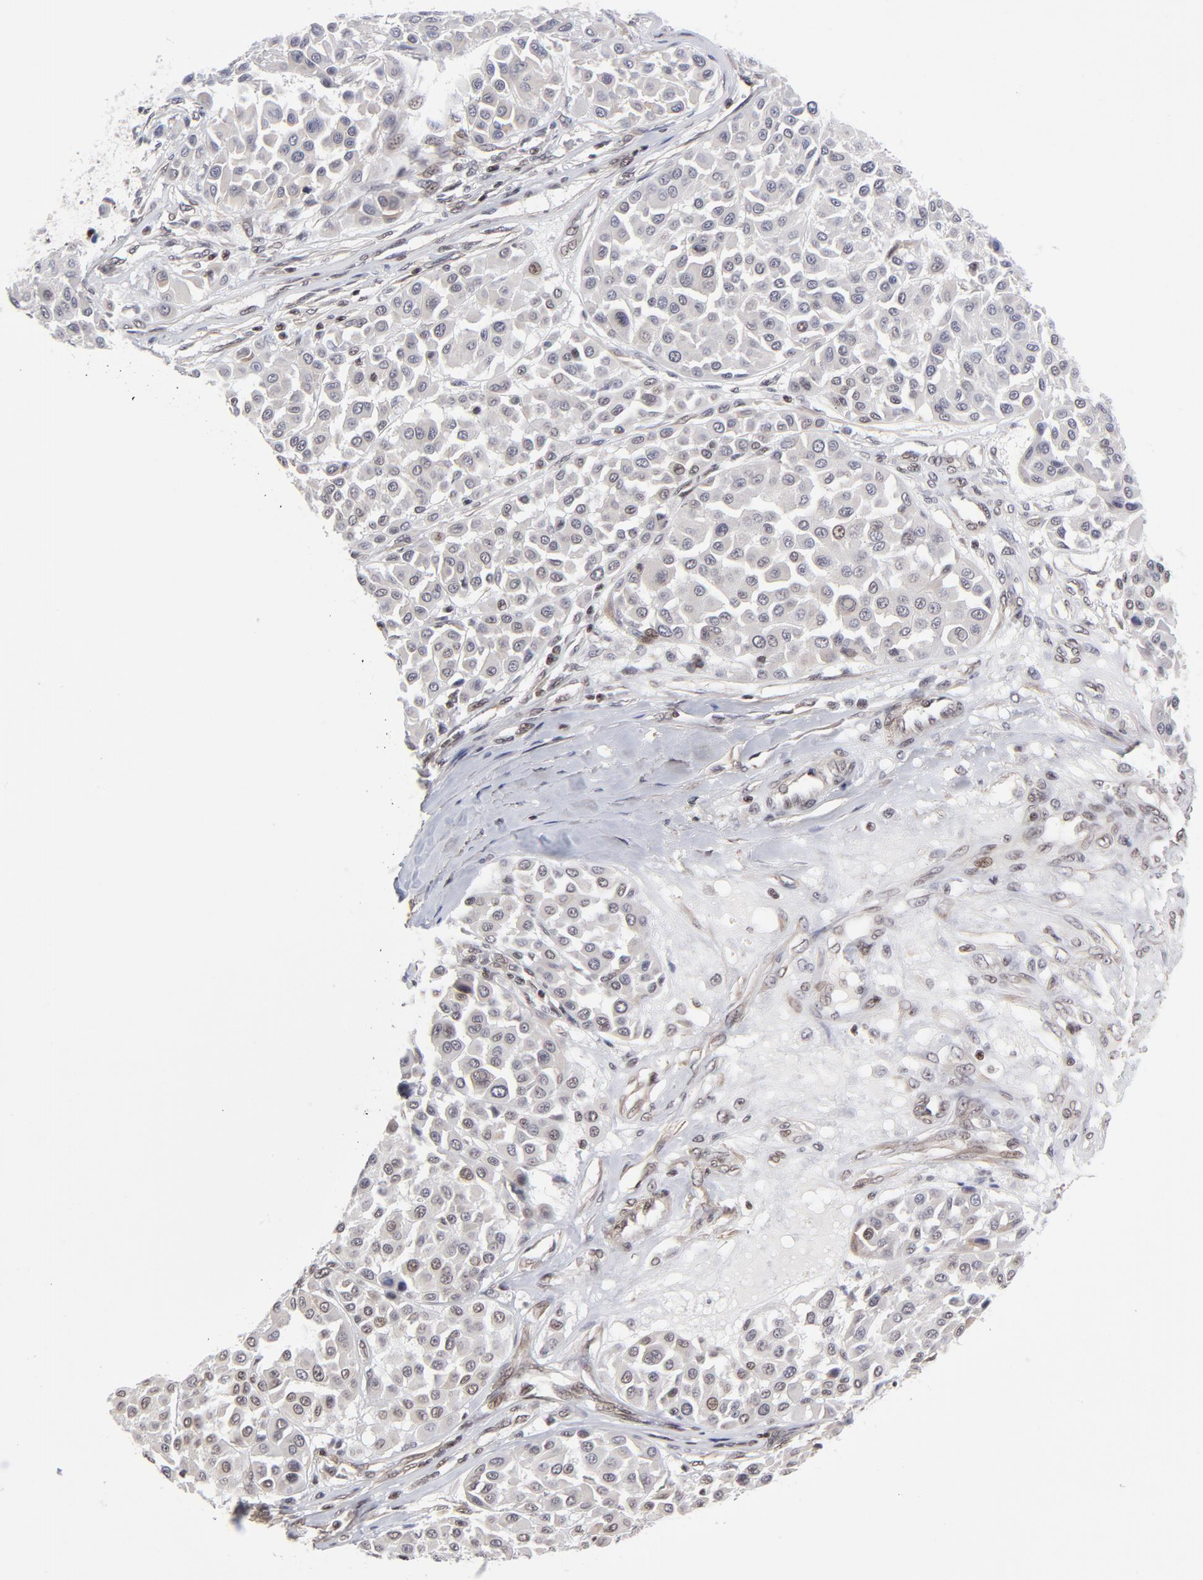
{"staining": {"intensity": "moderate", "quantity": "<25%", "location": "nuclear"}, "tissue": "melanoma", "cell_type": "Tumor cells", "image_type": "cancer", "snomed": [{"axis": "morphology", "description": "Malignant melanoma, Metastatic site"}, {"axis": "topography", "description": "Soft tissue"}], "caption": "Immunohistochemistry (DAB) staining of human melanoma shows moderate nuclear protein expression in about <25% of tumor cells.", "gene": "CTCF", "patient": {"sex": "male", "age": 41}}